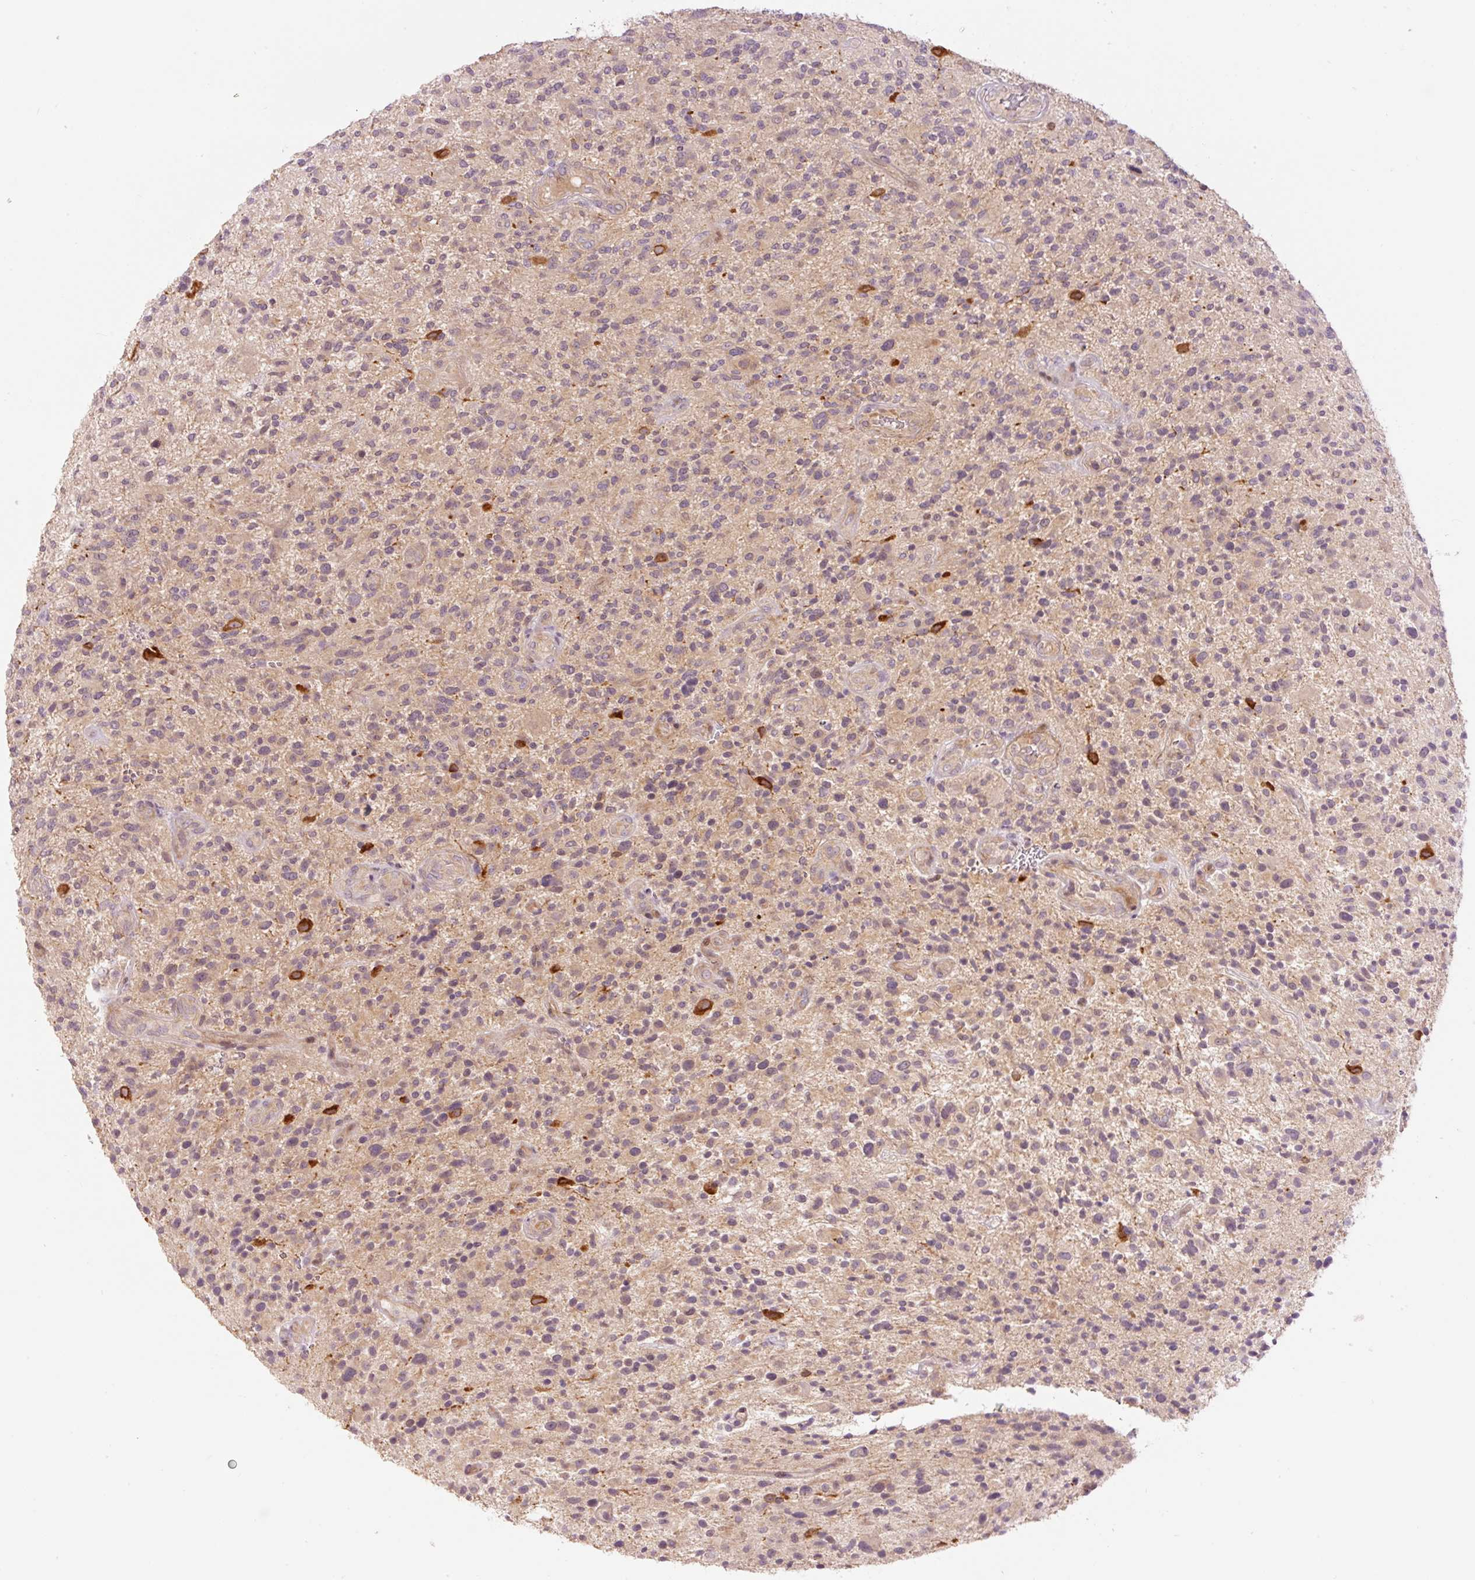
{"staining": {"intensity": "negative", "quantity": "none", "location": "none"}, "tissue": "glioma", "cell_type": "Tumor cells", "image_type": "cancer", "snomed": [{"axis": "morphology", "description": "Glioma, malignant, High grade"}, {"axis": "topography", "description": "Brain"}], "caption": "Tumor cells are negative for brown protein staining in glioma. Brightfield microscopy of IHC stained with DAB (3,3'-diaminobenzidine) (brown) and hematoxylin (blue), captured at high magnification.", "gene": "SLC29A3", "patient": {"sex": "male", "age": 47}}